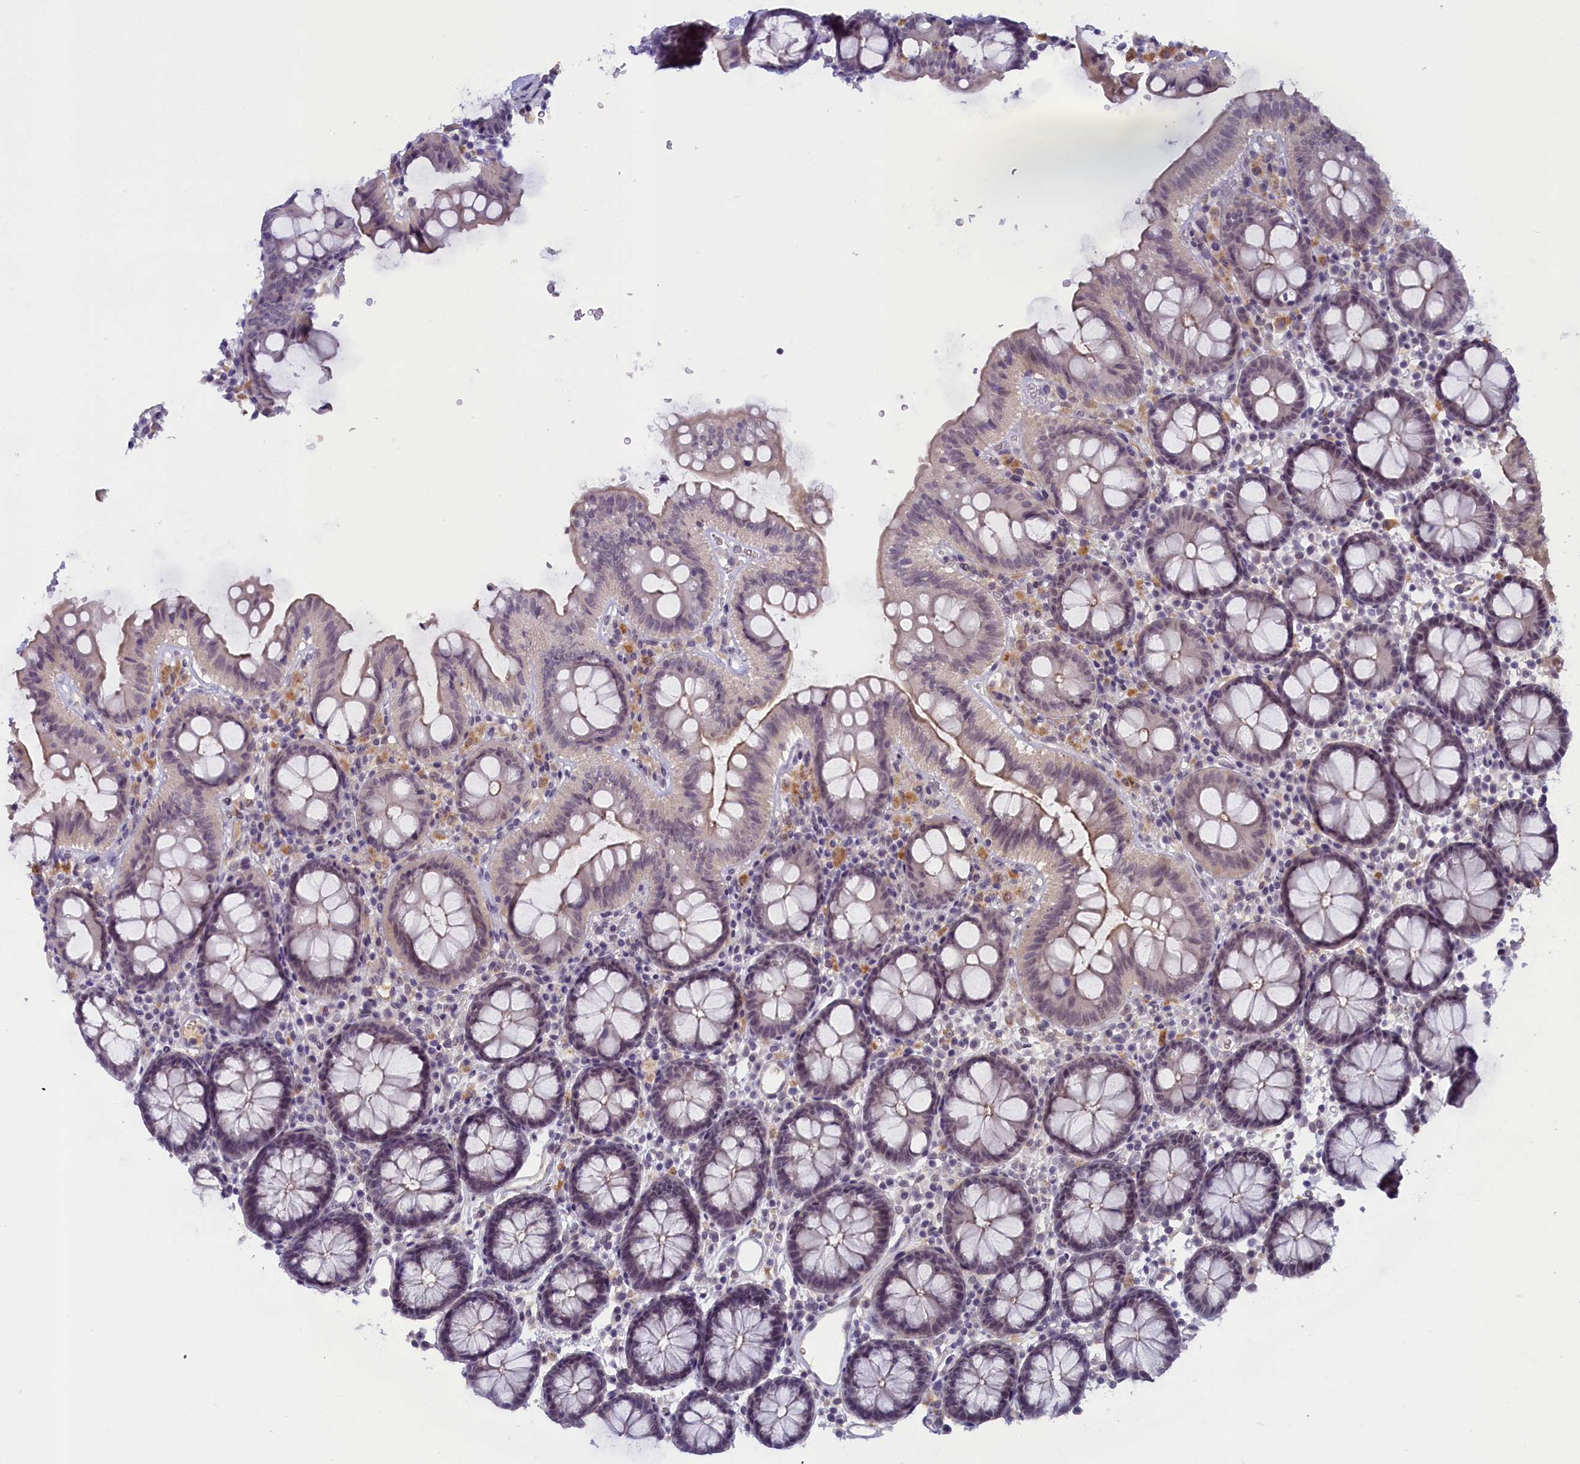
{"staining": {"intensity": "negative", "quantity": "none", "location": "none"}, "tissue": "colon", "cell_type": "Endothelial cells", "image_type": "normal", "snomed": [{"axis": "morphology", "description": "Normal tissue, NOS"}, {"axis": "topography", "description": "Colon"}], "caption": "The IHC photomicrograph has no significant staining in endothelial cells of colon. (Stains: DAB (3,3'-diaminobenzidine) immunohistochemistry with hematoxylin counter stain, Microscopy: brightfield microscopy at high magnification).", "gene": "CRAMP1", "patient": {"sex": "male", "age": 75}}